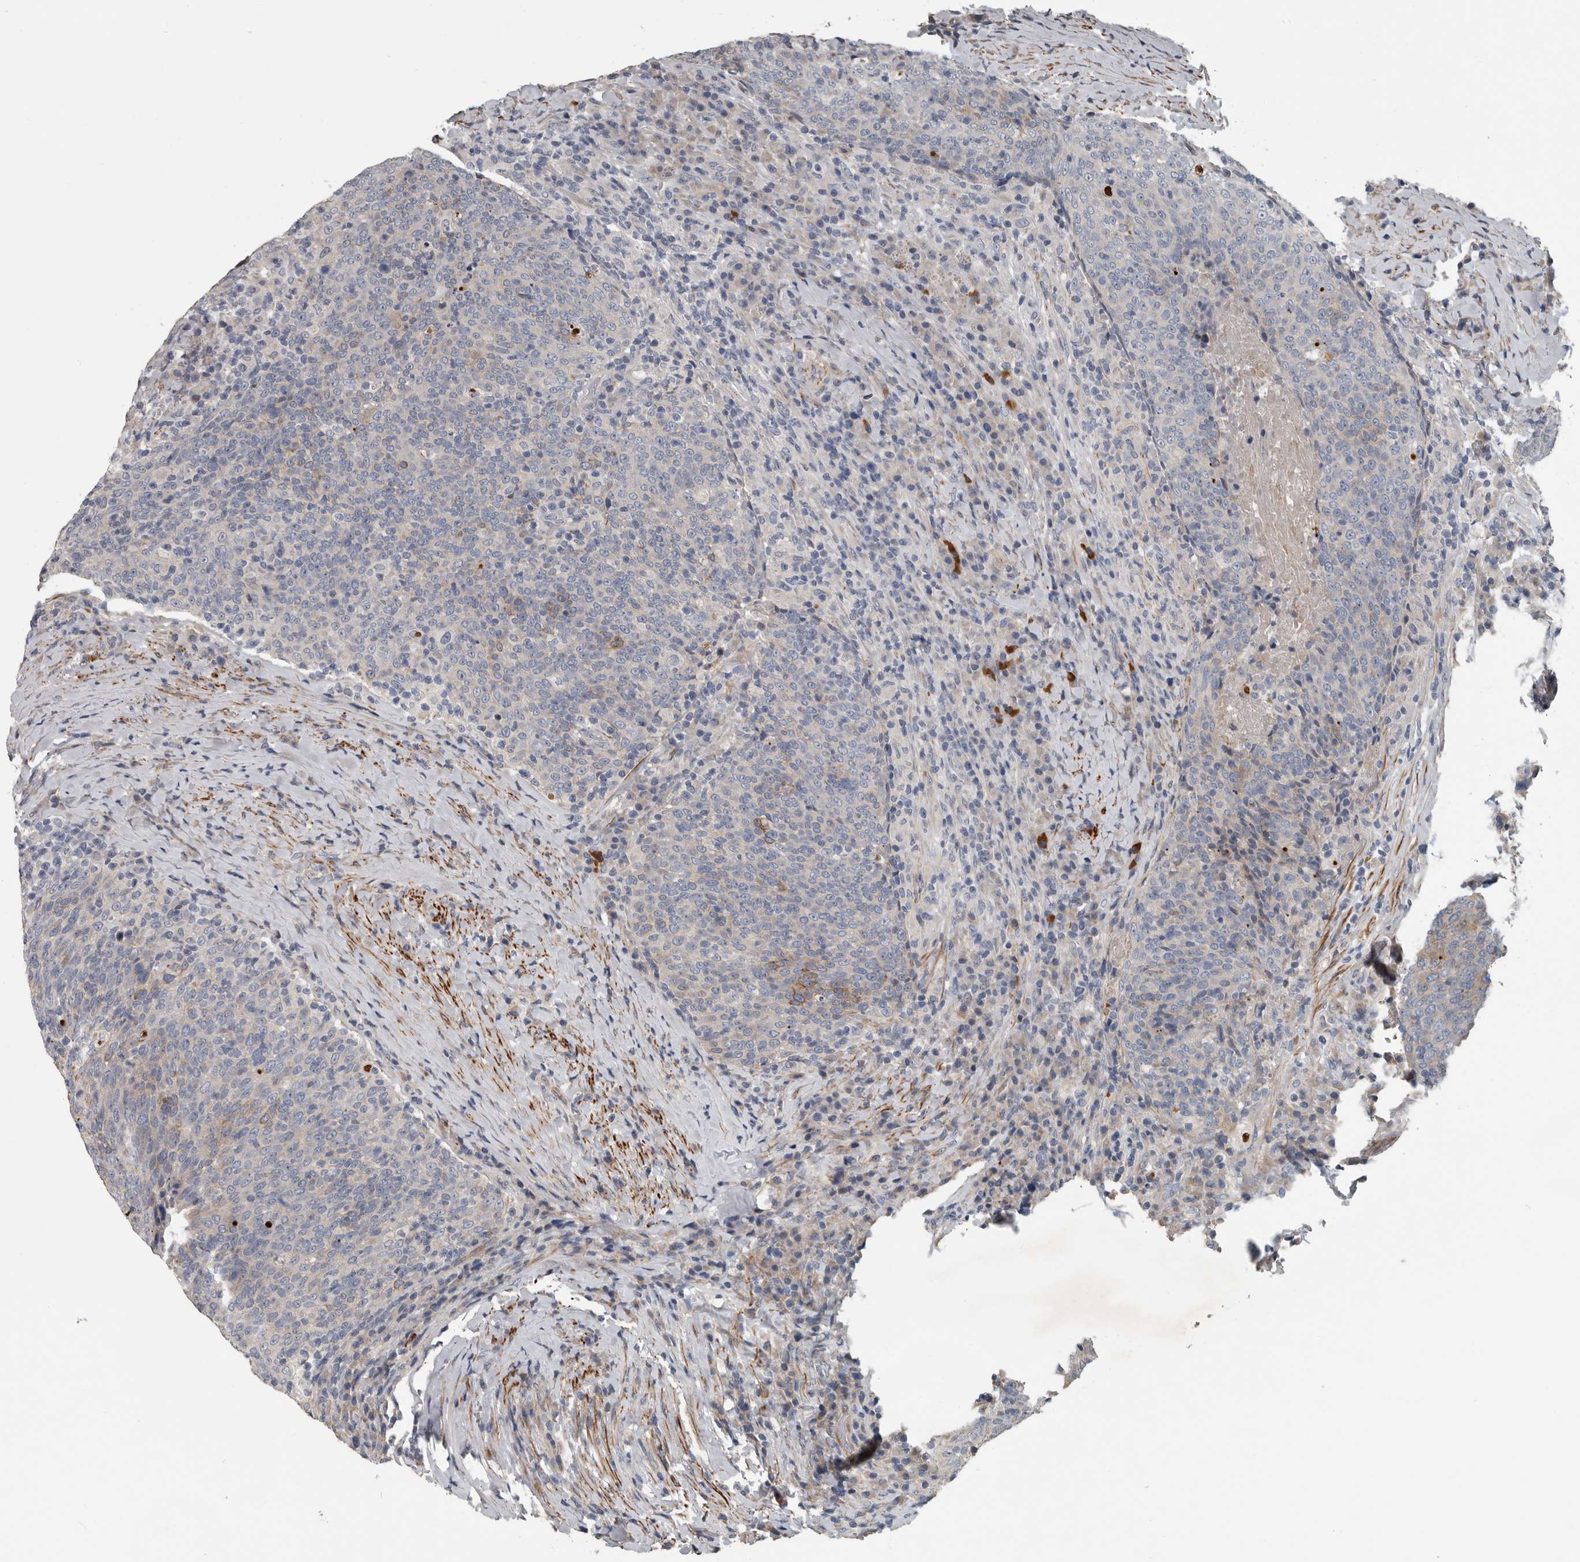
{"staining": {"intensity": "negative", "quantity": "none", "location": "none"}, "tissue": "head and neck cancer", "cell_type": "Tumor cells", "image_type": "cancer", "snomed": [{"axis": "morphology", "description": "Squamous cell carcinoma, NOS"}, {"axis": "morphology", "description": "Squamous cell carcinoma, metastatic, NOS"}, {"axis": "topography", "description": "Lymph node"}, {"axis": "topography", "description": "Head-Neck"}], "caption": "Image shows no protein expression in tumor cells of metastatic squamous cell carcinoma (head and neck) tissue.", "gene": "DPY19L4", "patient": {"sex": "male", "age": 62}}